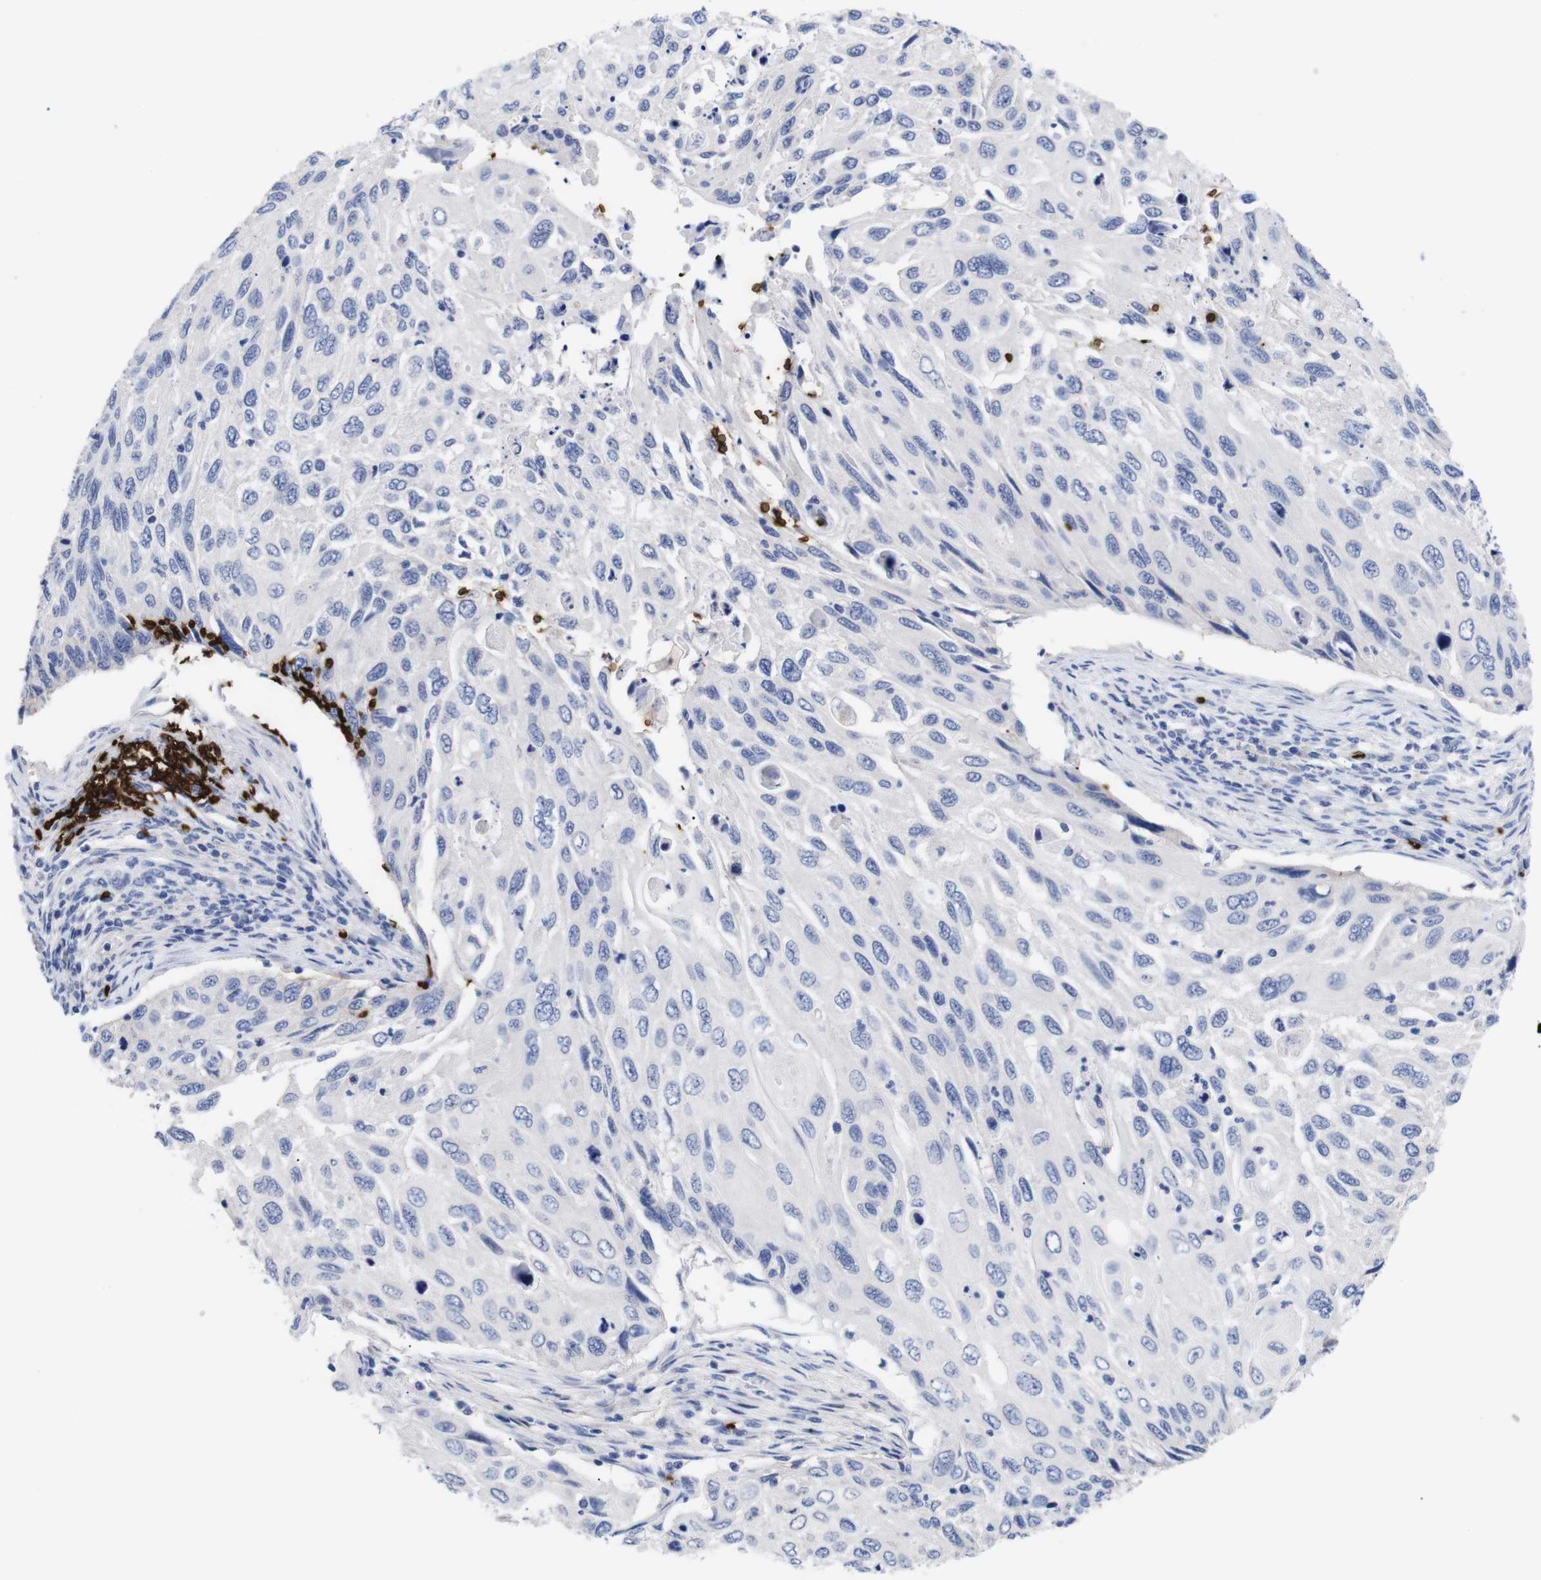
{"staining": {"intensity": "negative", "quantity": "none", "location": "none"}, "tissue": "cervical cancer", "cell_type": "Tumor cells", "image_type": "cancer", "snomed": [{"axis": "morphology", "description": "Squamous cell carcinoma, NOS"}, {"axis": "topography", "description": "Cervix"}], "caption": "Tumor cells show no significant protein positivity in cervical cancer.", "gene": "S1PR2", "patient": {"sex": "female", "age": 70}}